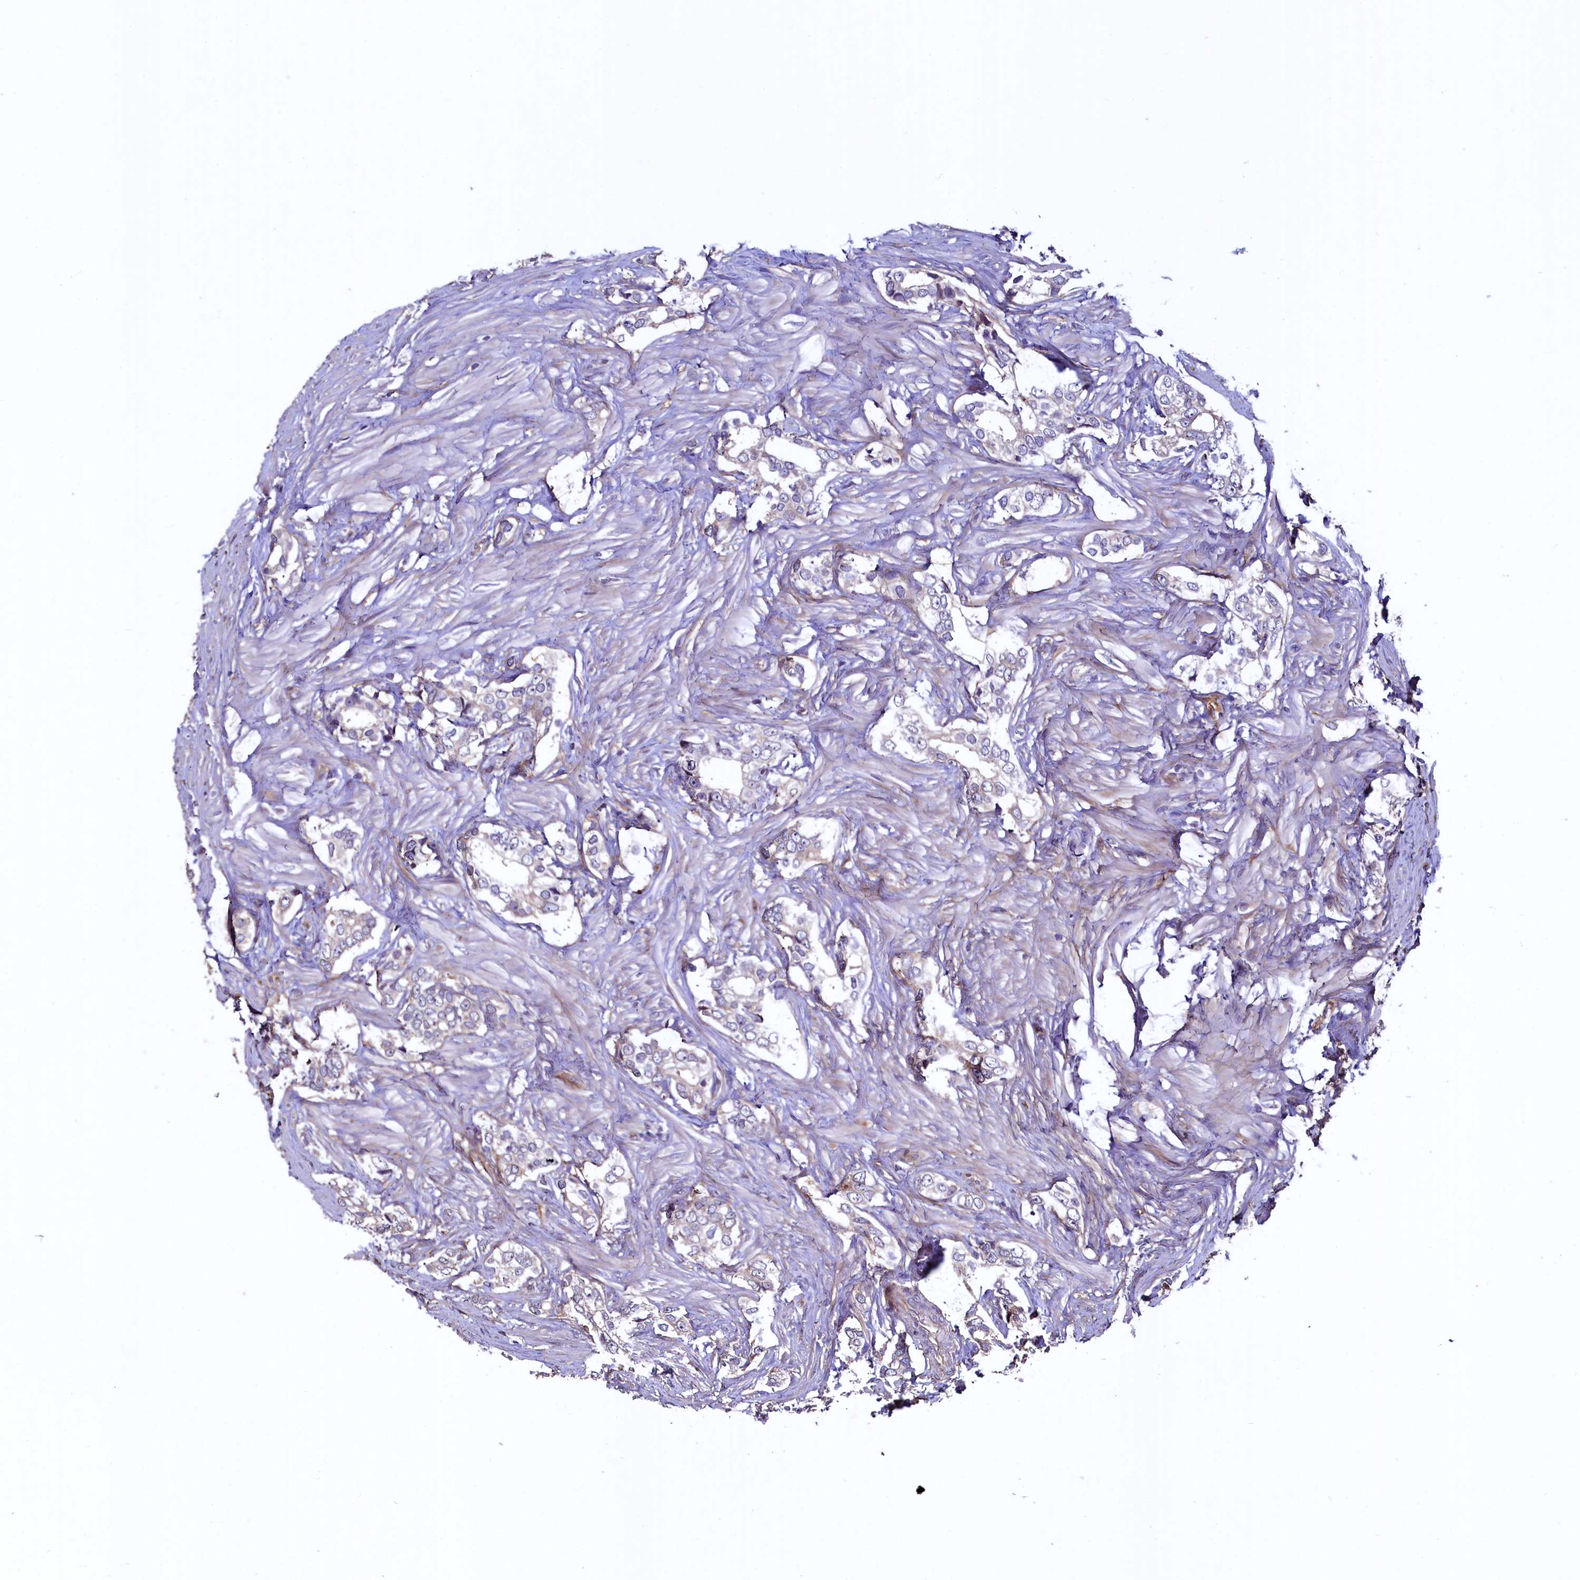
{"staining": {"intensity": "weak", "quantity": "<25%", "location": "cytoplasmic/membranous"}, "tissue": "prostate cancer", "cell_type": "Tumor cells", "image_type": "cancer", "snomed": [{"axis": "morphology", "description": "Adenocarcinoma, High grade"}, {"axis": "topography", "description": "Prostate"}], "caption": "IHC micrograph of prostate cancer stained for a protein (brown), which exhibits no staining in tumor cells. (Stains: DAB IHC with hematoxylin counter stain, Microscopy: brightfield microscopy at high magnification).", "gene": "PALM", "patient": {"sex": "male", "age": 66}}